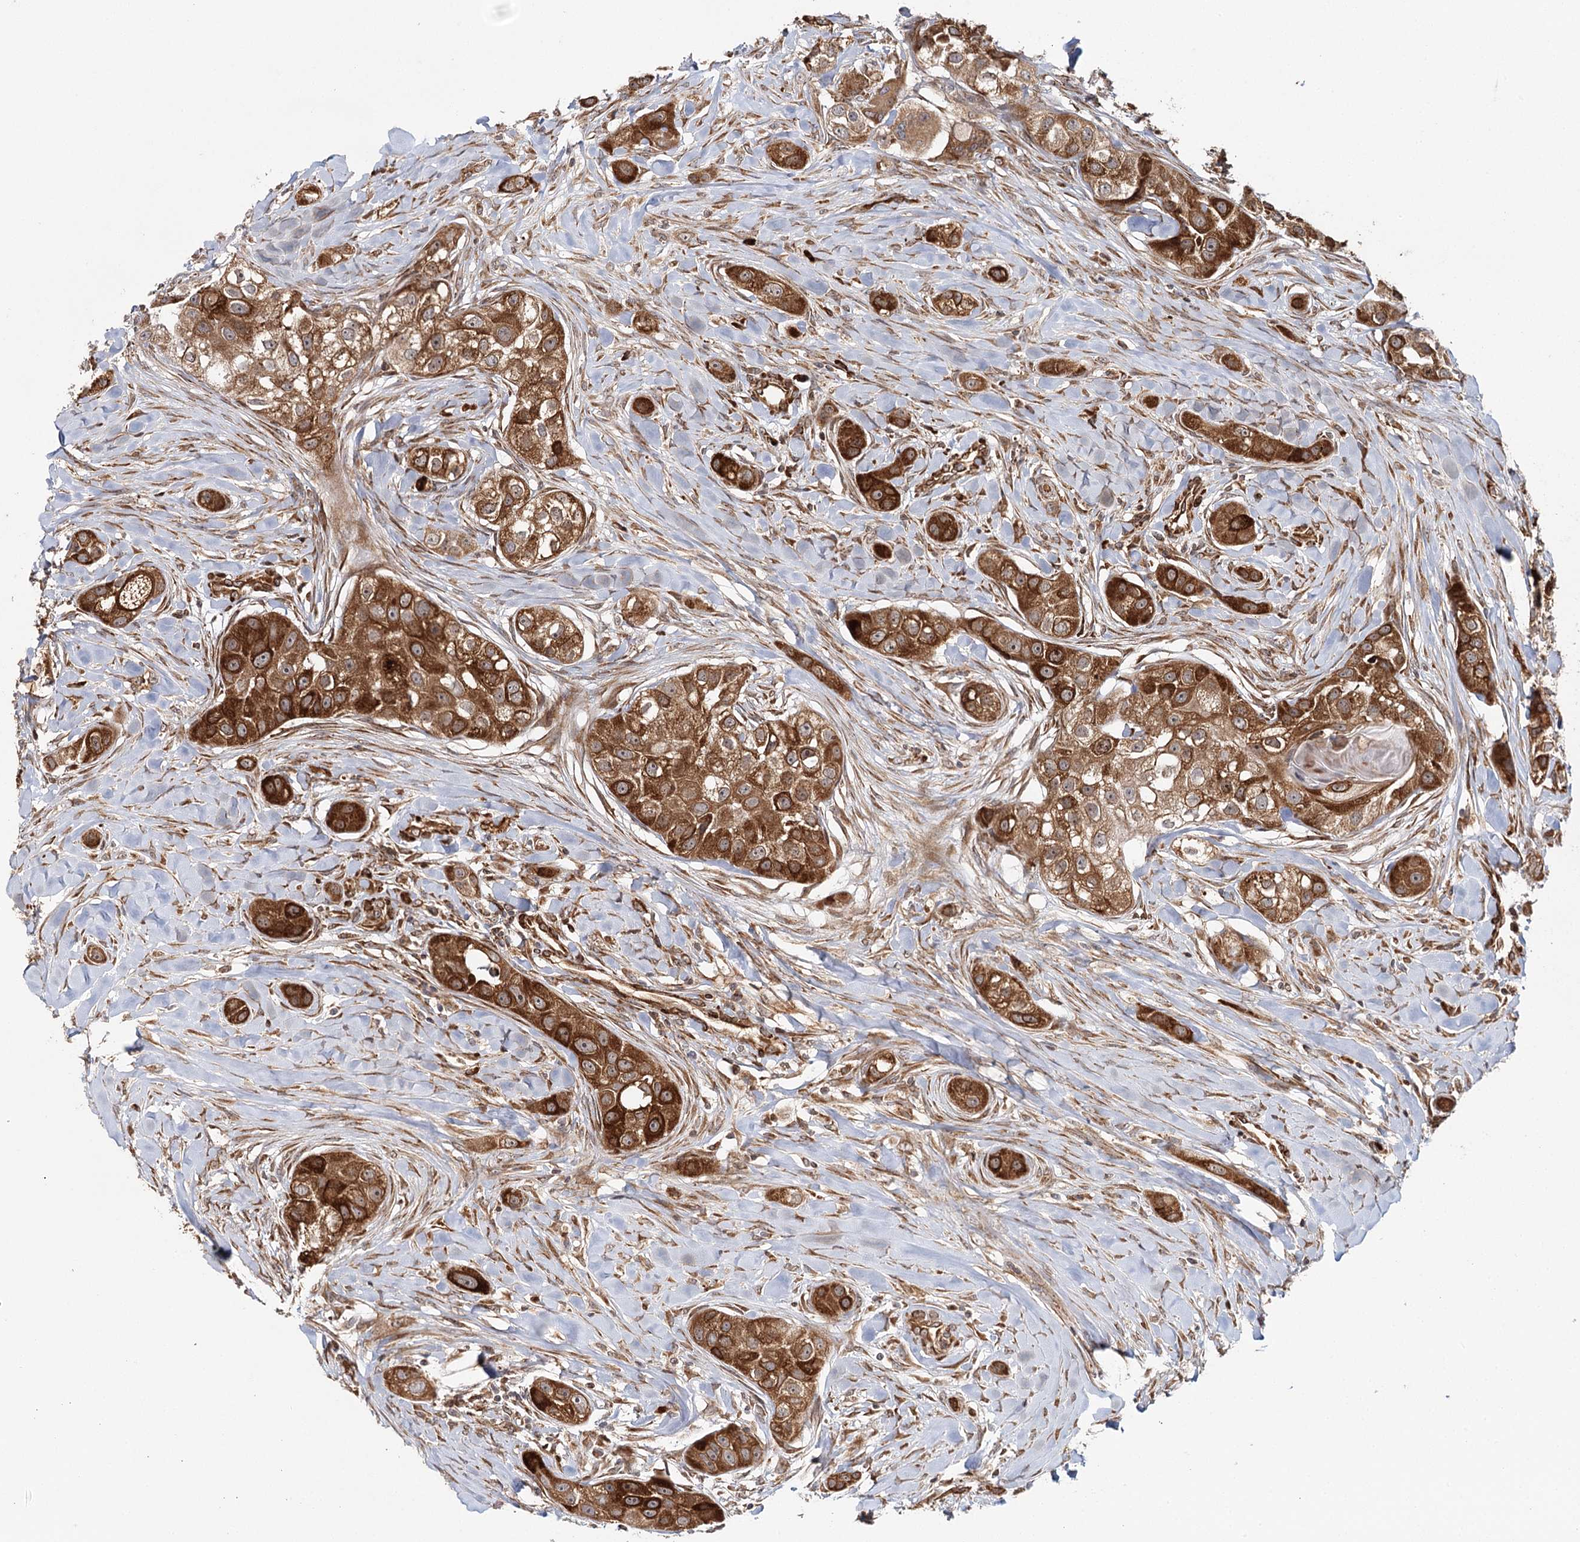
{"staining": {"intensity": "strong", "quantity": ">75%", "location": "cytoplasmic/membranous"}, "tissue": "head and neck cancer", "cell_type": "Tumor cells", "image_type": "cancer", "snomed": [{"axis": "morphology", "description": "Normal tissue, NOS"}, {"axis": "morphology", "description": "Squamous cell carcinoma, NOS"}, {"axis": "topography", "description": "Skeletal muscle"}, {"axis": "topography", "description": "Head-Neck"}], "caption": "Immunohistochemistry (IHC) of human head and neck squamous cell carcinoma displays high levels of strong cytoplasmic/membranous positivity in about >75% of tumor cells.", "gene": "MKNK1", "patient": {"sex": "male", "age": 51}}